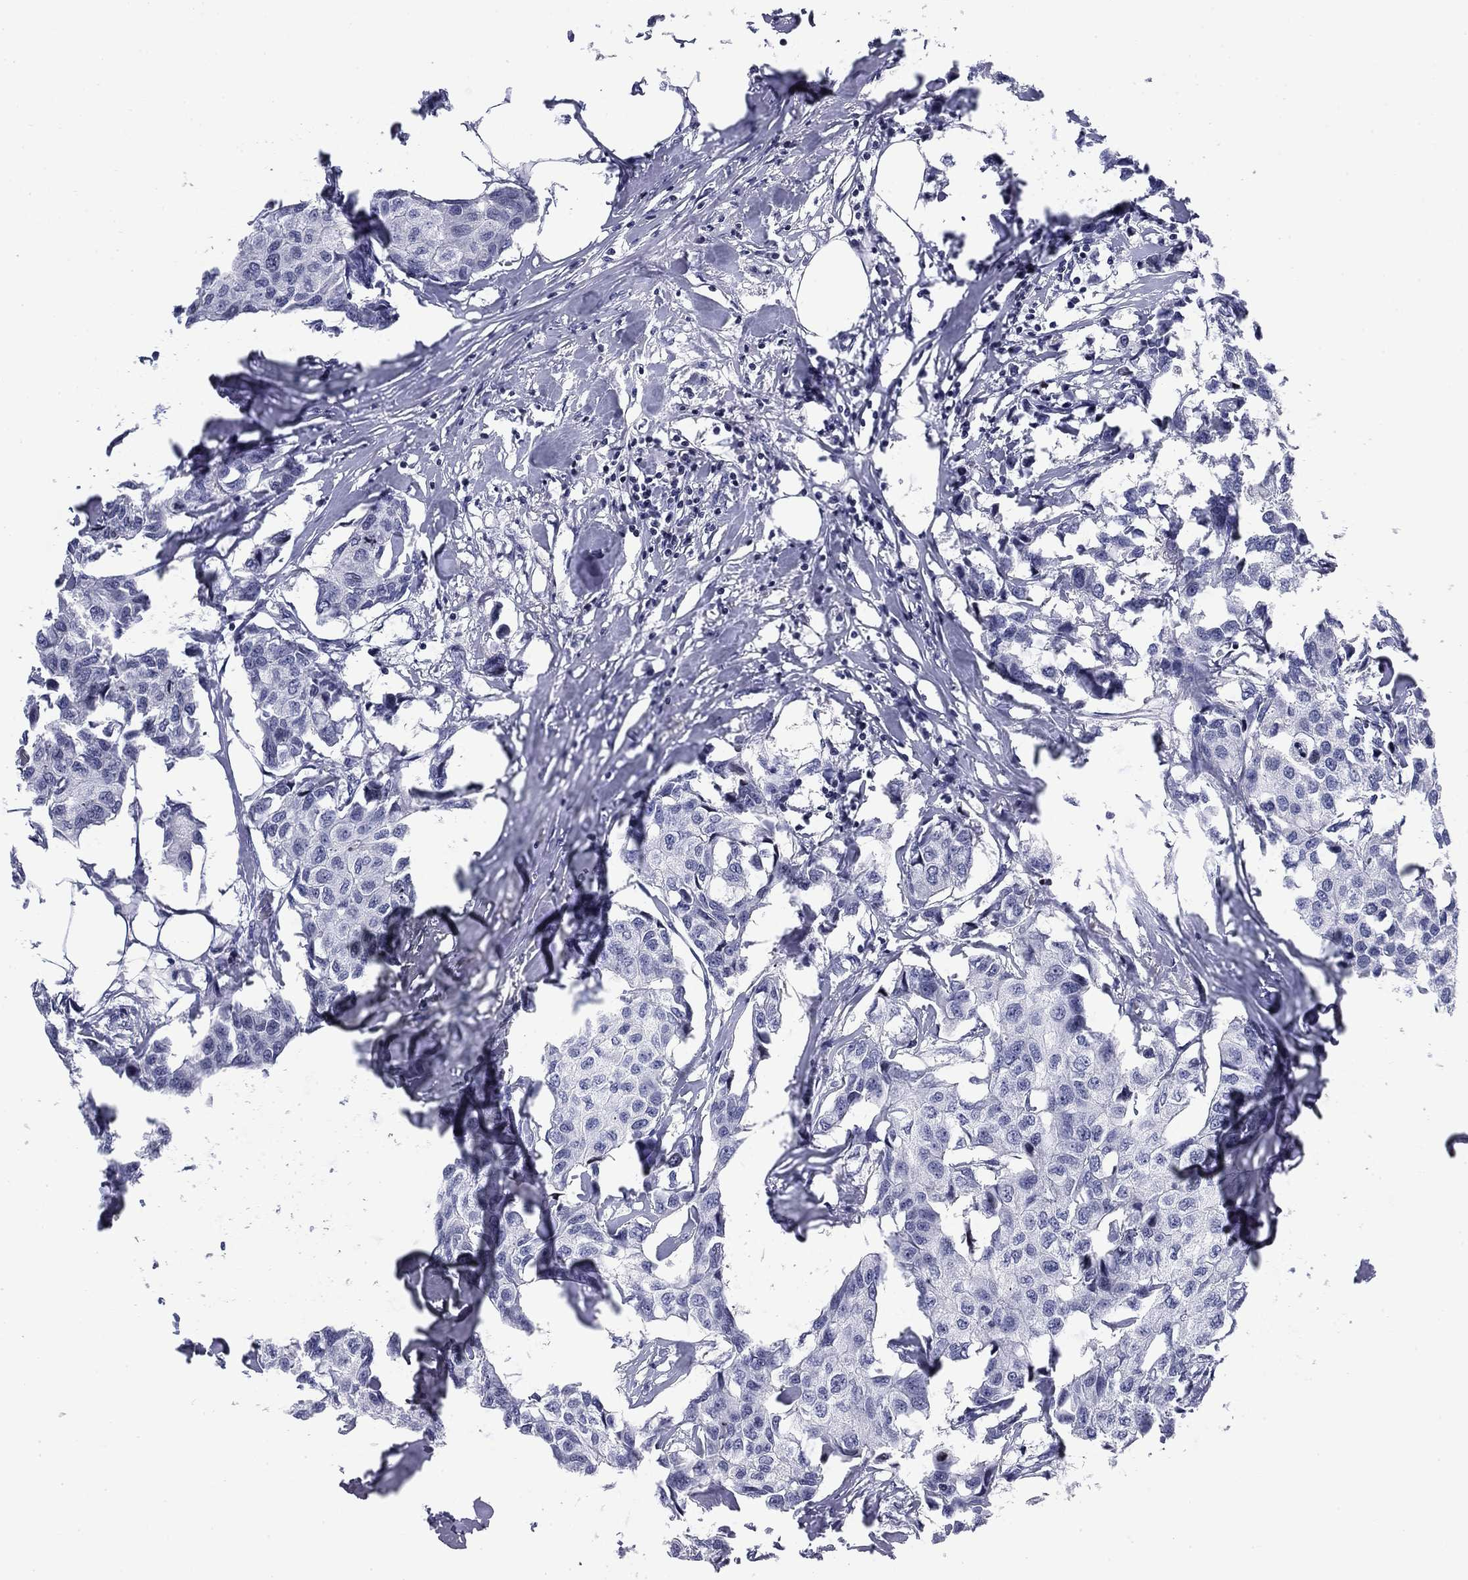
{"staining": {"intensity": "negative", "quantity": "none", "location": "none"}, "tissue": "breast cancer", "cell_type": "Tumor cells", "image_type": "cancer", "snomed": [{"axis": "morphology", "description": "Duct carcinoma"}, {"axis": "topography", "description": "Breast"}], "caption": "IHC histopathology image of neoplastic tissue: human invasive ductal carcinoma (breast) stained with DAB (3,3'-diaminobenzidine) displays no significant protein staining in tumor cells. Nuclei are stained in blue.", "gene": "CCDC144A", "patient": {"sex": "female", "age": 80}}